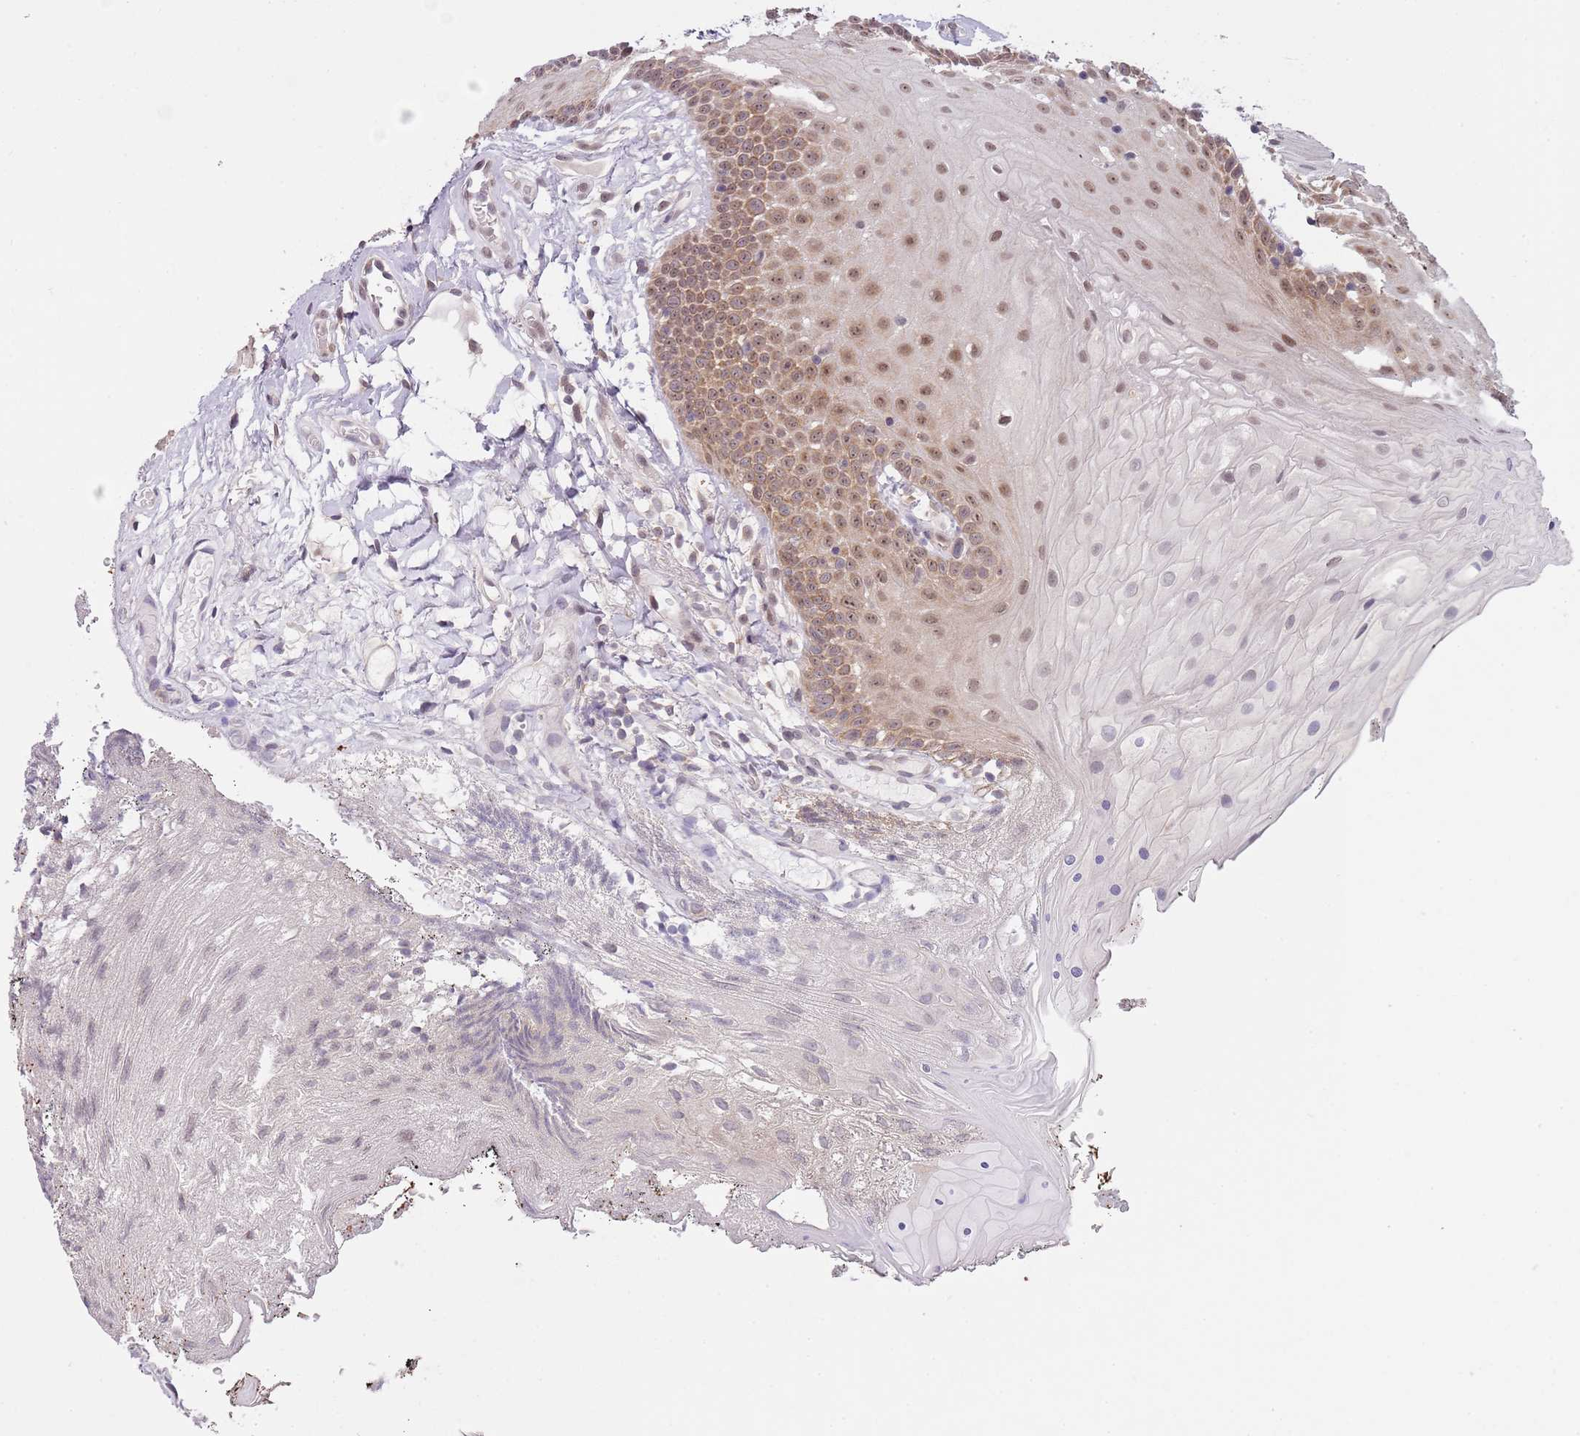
{"staining": {"intensity": "moderate", "quantity": ">75%", "location": "cytoplasmic/membranous,nuclear"}, "tissue": "oral mucosa", "cell_type": "Squamous epithelial cells", "image_type": "normal", "snomed": [{"axis": "morphology", "description": "Normal tissue, NOS"}, {"axis": "topography", "description": "Oral tissue"}], "caption": "The photomicrograph shows immunohistochemical staining of benign oral mucosa. There is moderate cytoplasmic/membranous,nuclear staining is appreciated in approximately >75% of squamous epithelial cells.", "gene": "SLC25A32", "patient": {"sex": "female", "age": 80}}